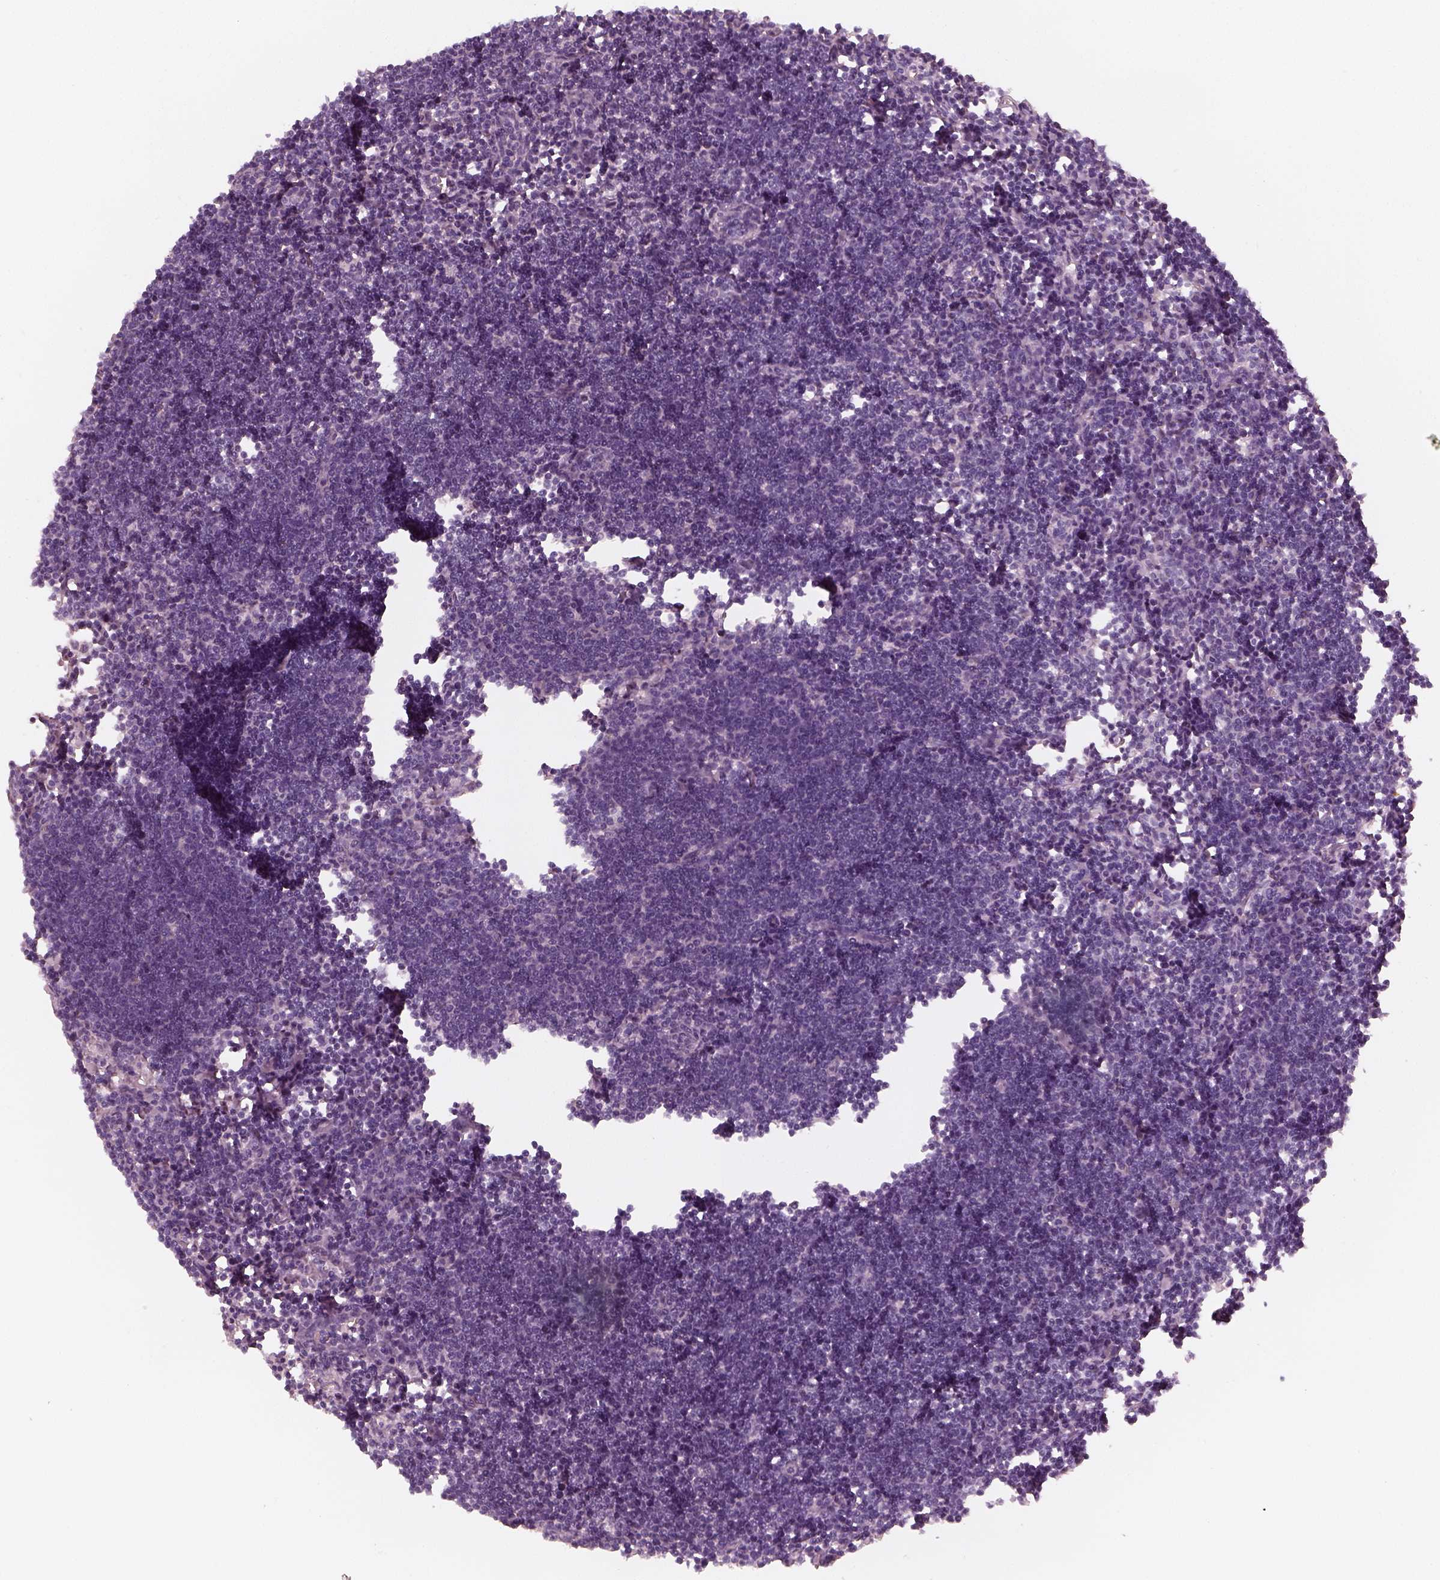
{"staining": {"intensity": "negative", "quantity": "none", "location": "none"}, "tissue": "lymph node", "cell_type": "Non-germinal center cells", "image_type": "normal", "snomed": [{"axis": "morphology", "description": "Normal tissue, NOS"}, {"axis": "topography", "description": "Lymph node"}], "caption": "This is an IHC micrograph of normal lymph node. There is no positivity in non-germinal center cells.", "gene": "KRT82", "patient": {"sex": "male", "age": 55}}